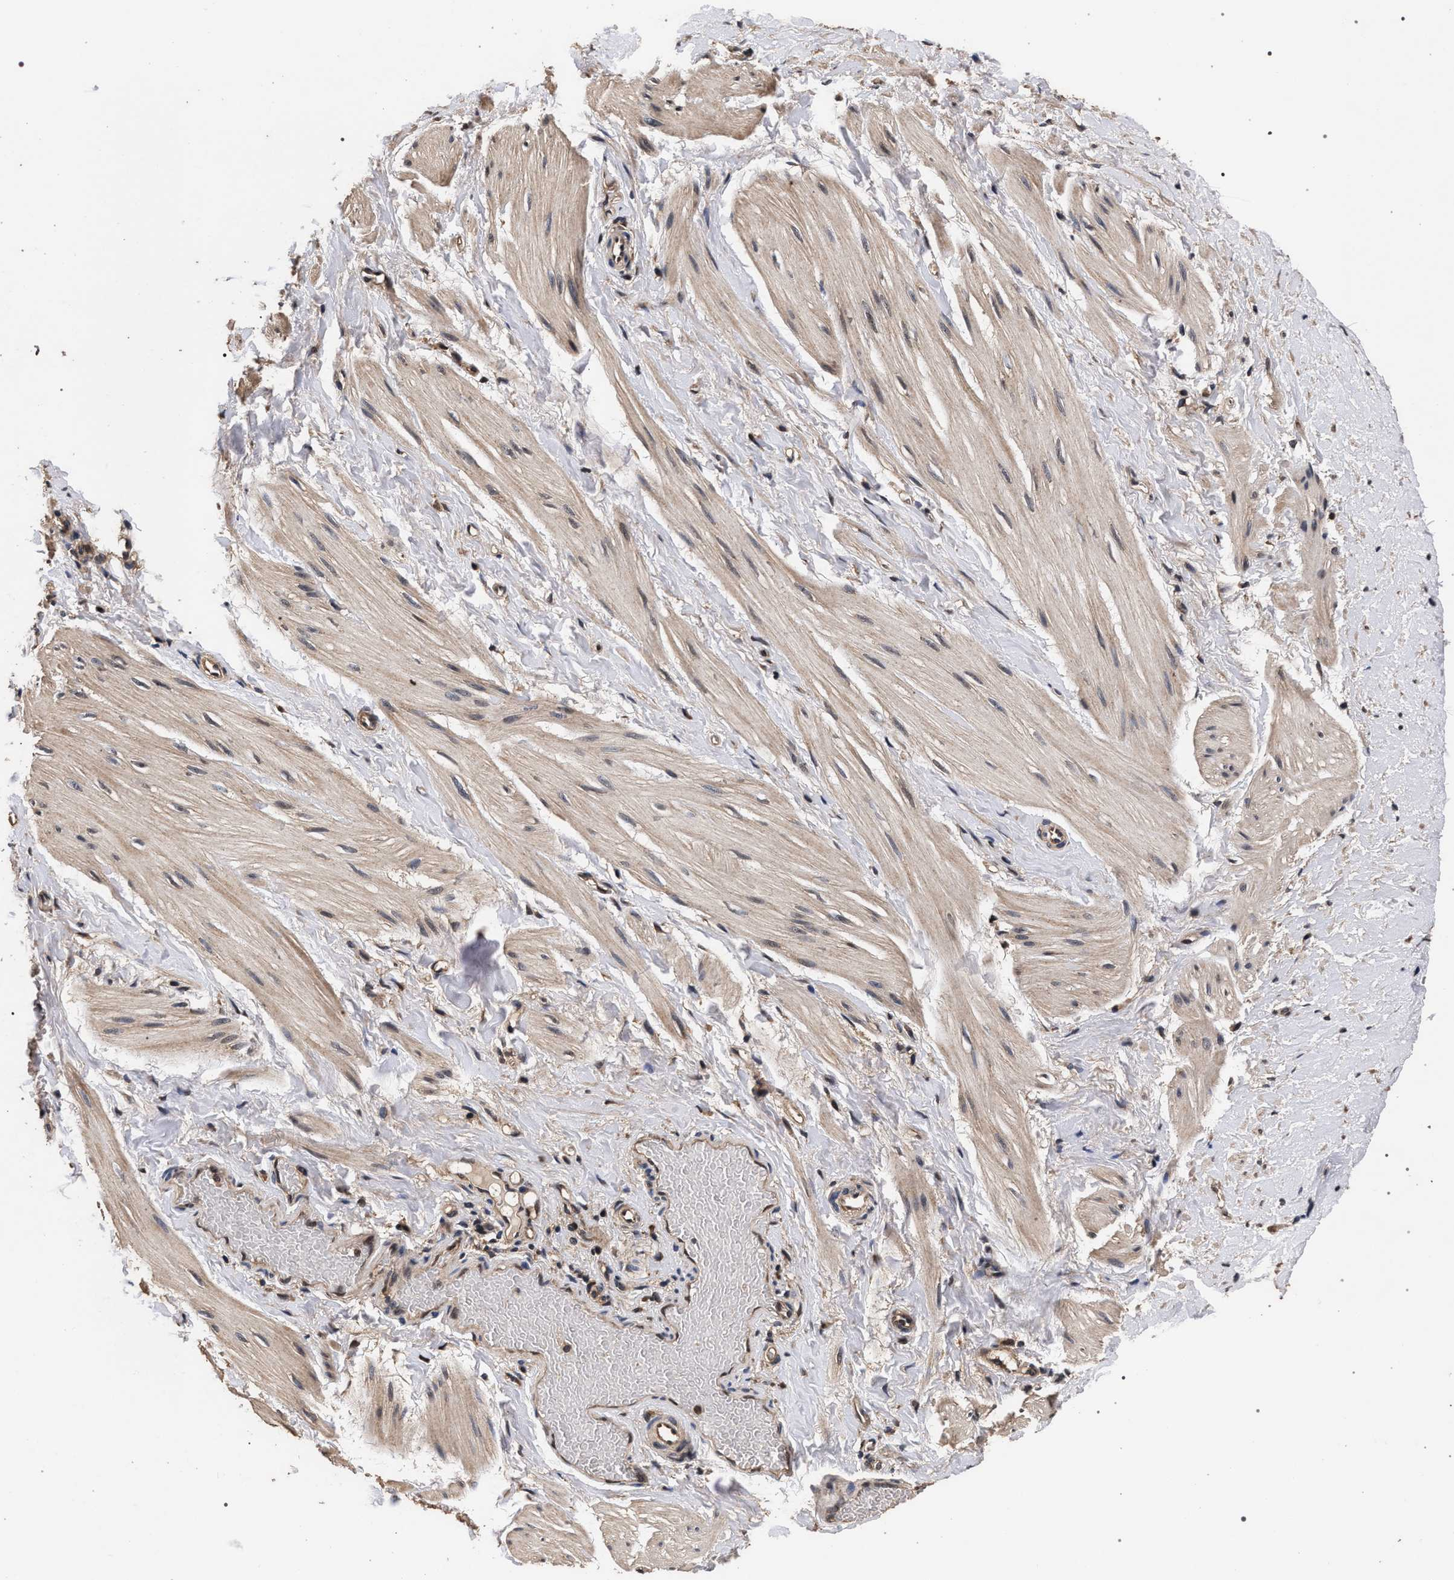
{"staining": {"intensity": "moderate", "quantity": "25%-75%", "location": "cytoplasmic/membranous"}, "tissue": "smooth muscle", "cell_type": "Smooth muscle cells", "image_type": "normal", "snomed": [{"axis": "morphology", "description": "Normal tissue, NOS"}, {"axis": "topography", "description": "Smooth muscle"}], "caption": "Immunohistochemical staining of benign human smooth muscle reveals moderate cytoplasmic/membranous protein staining in approximately 25%-75% of smooth muscle cells.", "gene": "ACOX1", "patient": {"sex": "male", "age": 16}}